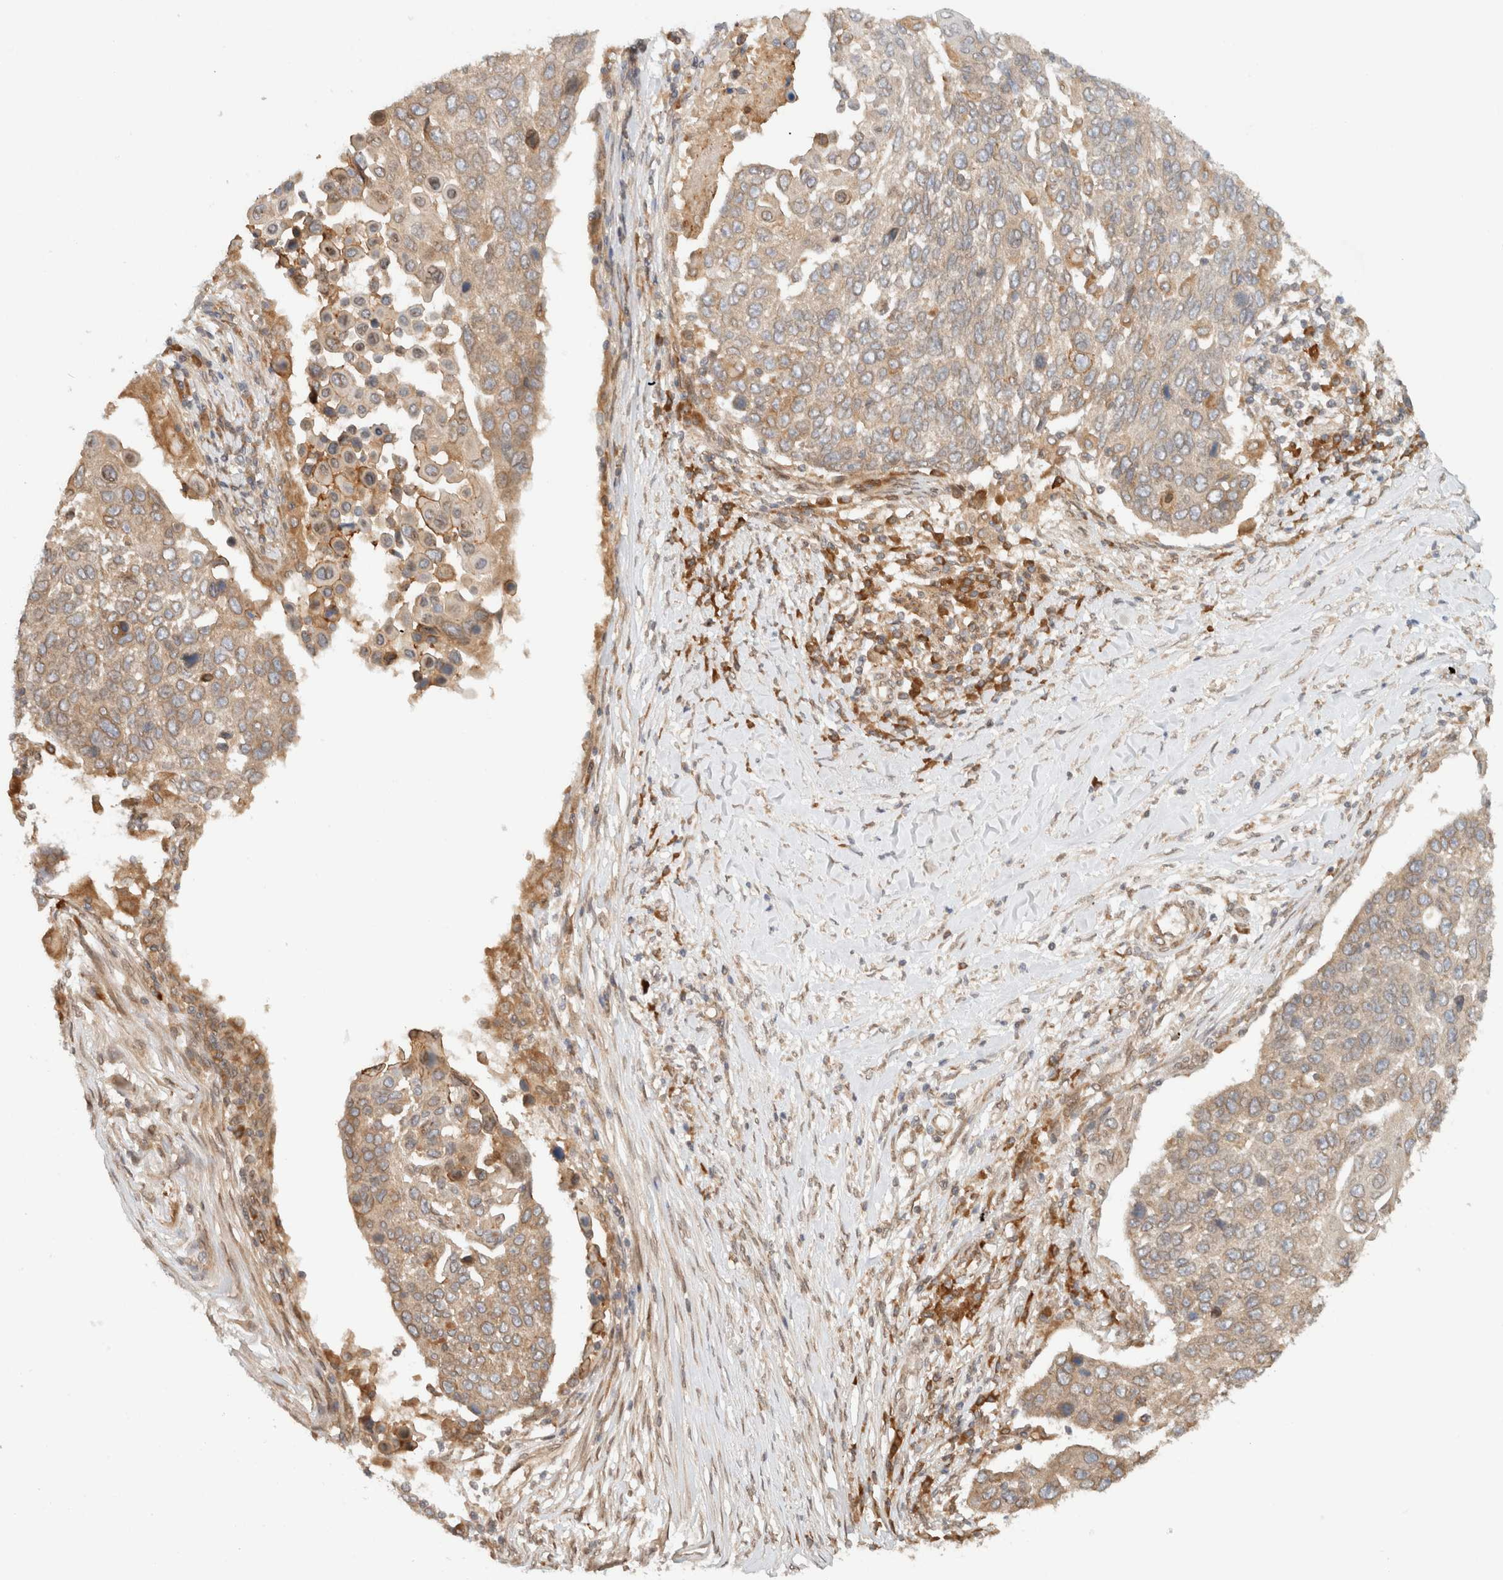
{"staining": {"intensity": "weak", "quantity": ">75%", "location": "cytoplasmic/membranous"}, "tissue": "lung cancer", "cell_type": "Tumor cells", "image_type": "cancer", "snomed": [{"axis": "morphology", "description": "Squamous cell carcinoma, NOS"}, {"axis": "topography", "description": "Lung"}], "caption": "Immunohistochemical staining of human squamous cell carcinoma (lung) demonstrates low levels of weak cytoplasmic/membranous protein expression in approximately >75% of tumor cells.", "gene": "ARFGEF2", "patient": {"sex": "male", "age": 66}}